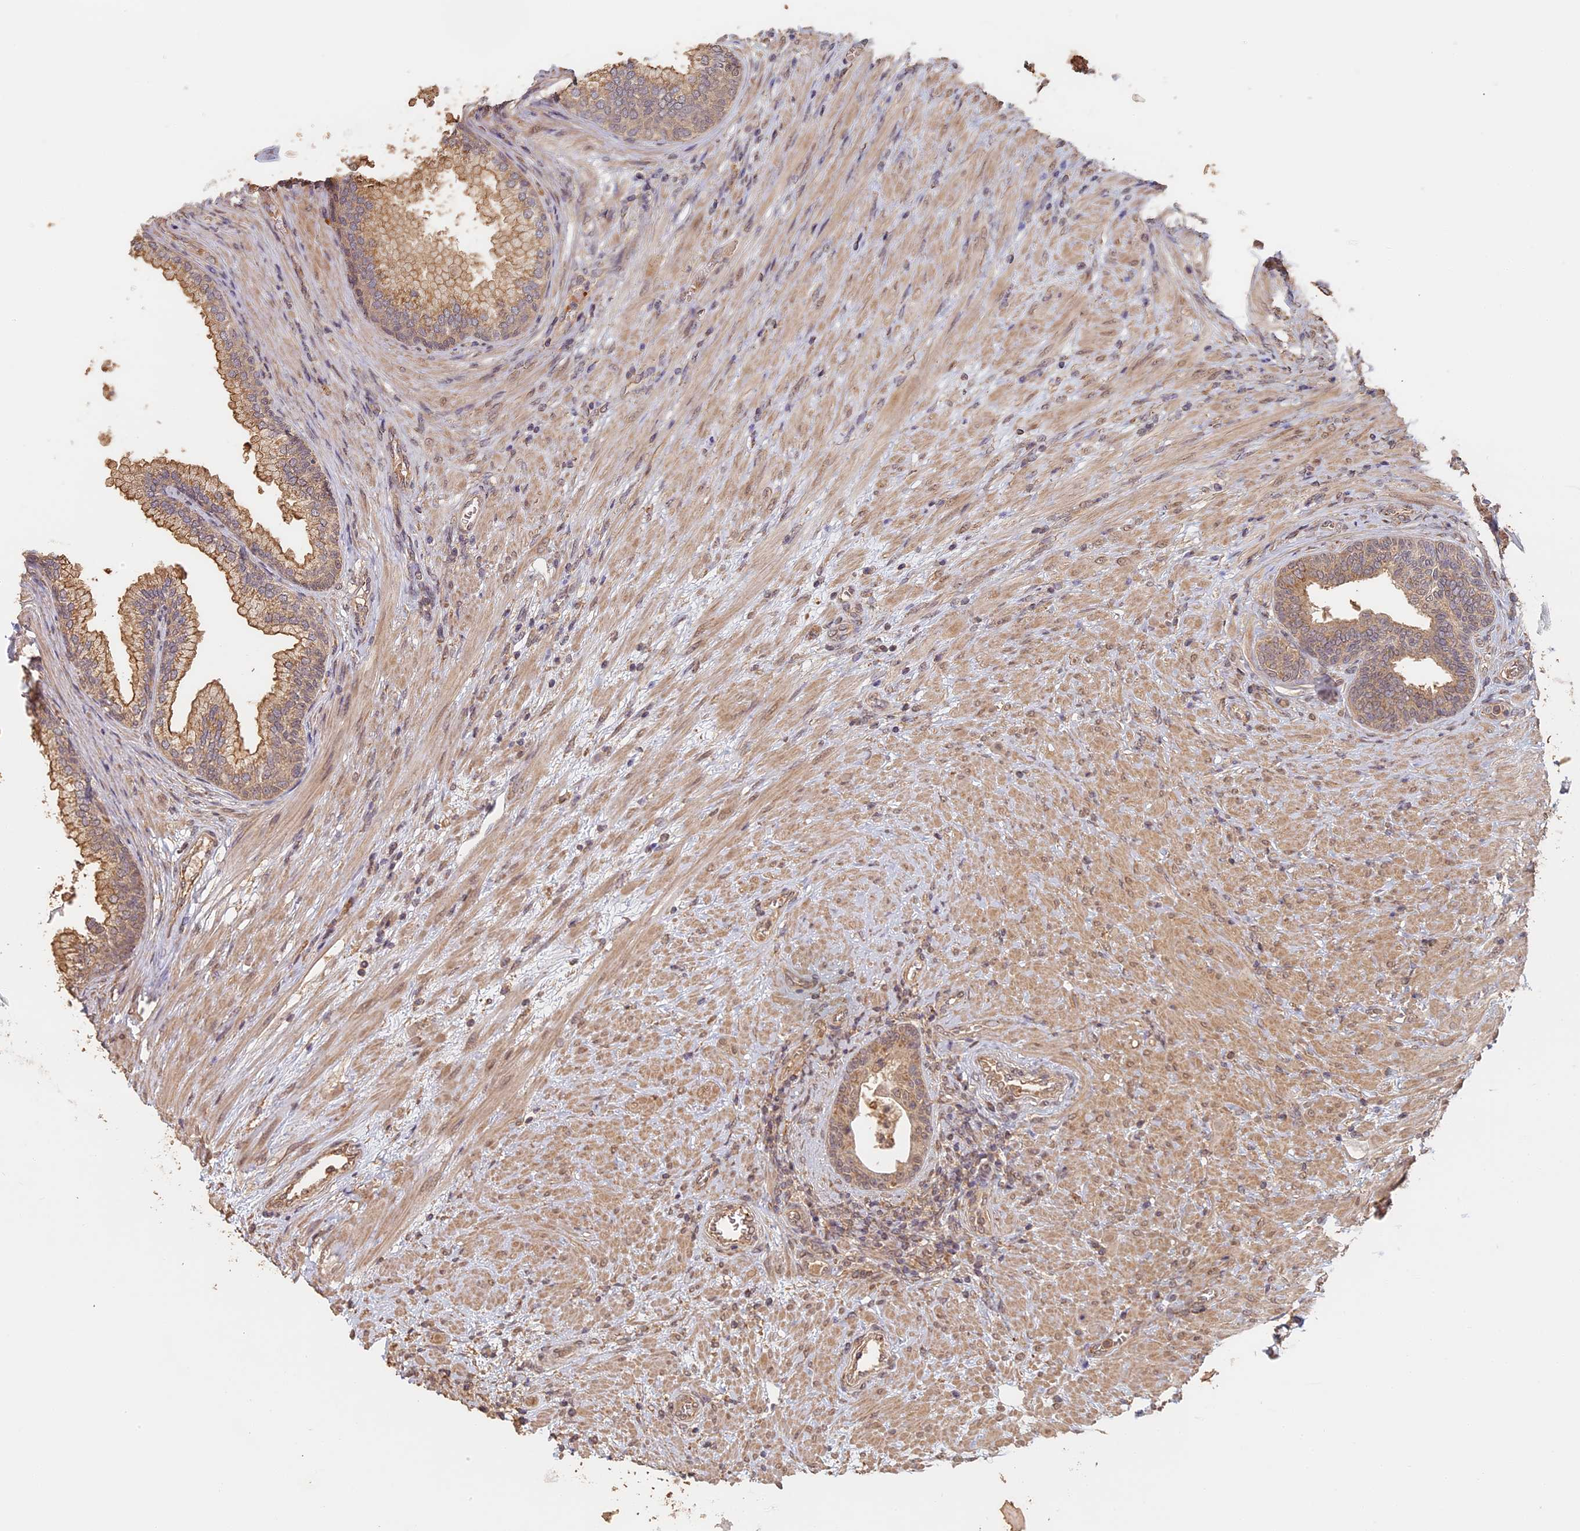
{"staining": {"intensity": "moderate", "quantity": ">75%", "location": "cytoplasmic/membranous"}, "tissue": "prostate", "cell_type": "Glandular cells", "image_type": "normal", "snomed": [{"axis": "morphology", "description": "Normal tissue, NOS"}, {"axis": "topography", "description": "Prostate"}], "caption": "IHC image of unremarkable prostate stained for a protein (brown), which demonstrates medium levels of moderate cytoplasmic/membranous expression in about >75% of glandular cells.", "gene": "STX16", "patient": {"sex": "male", "age": 76}}